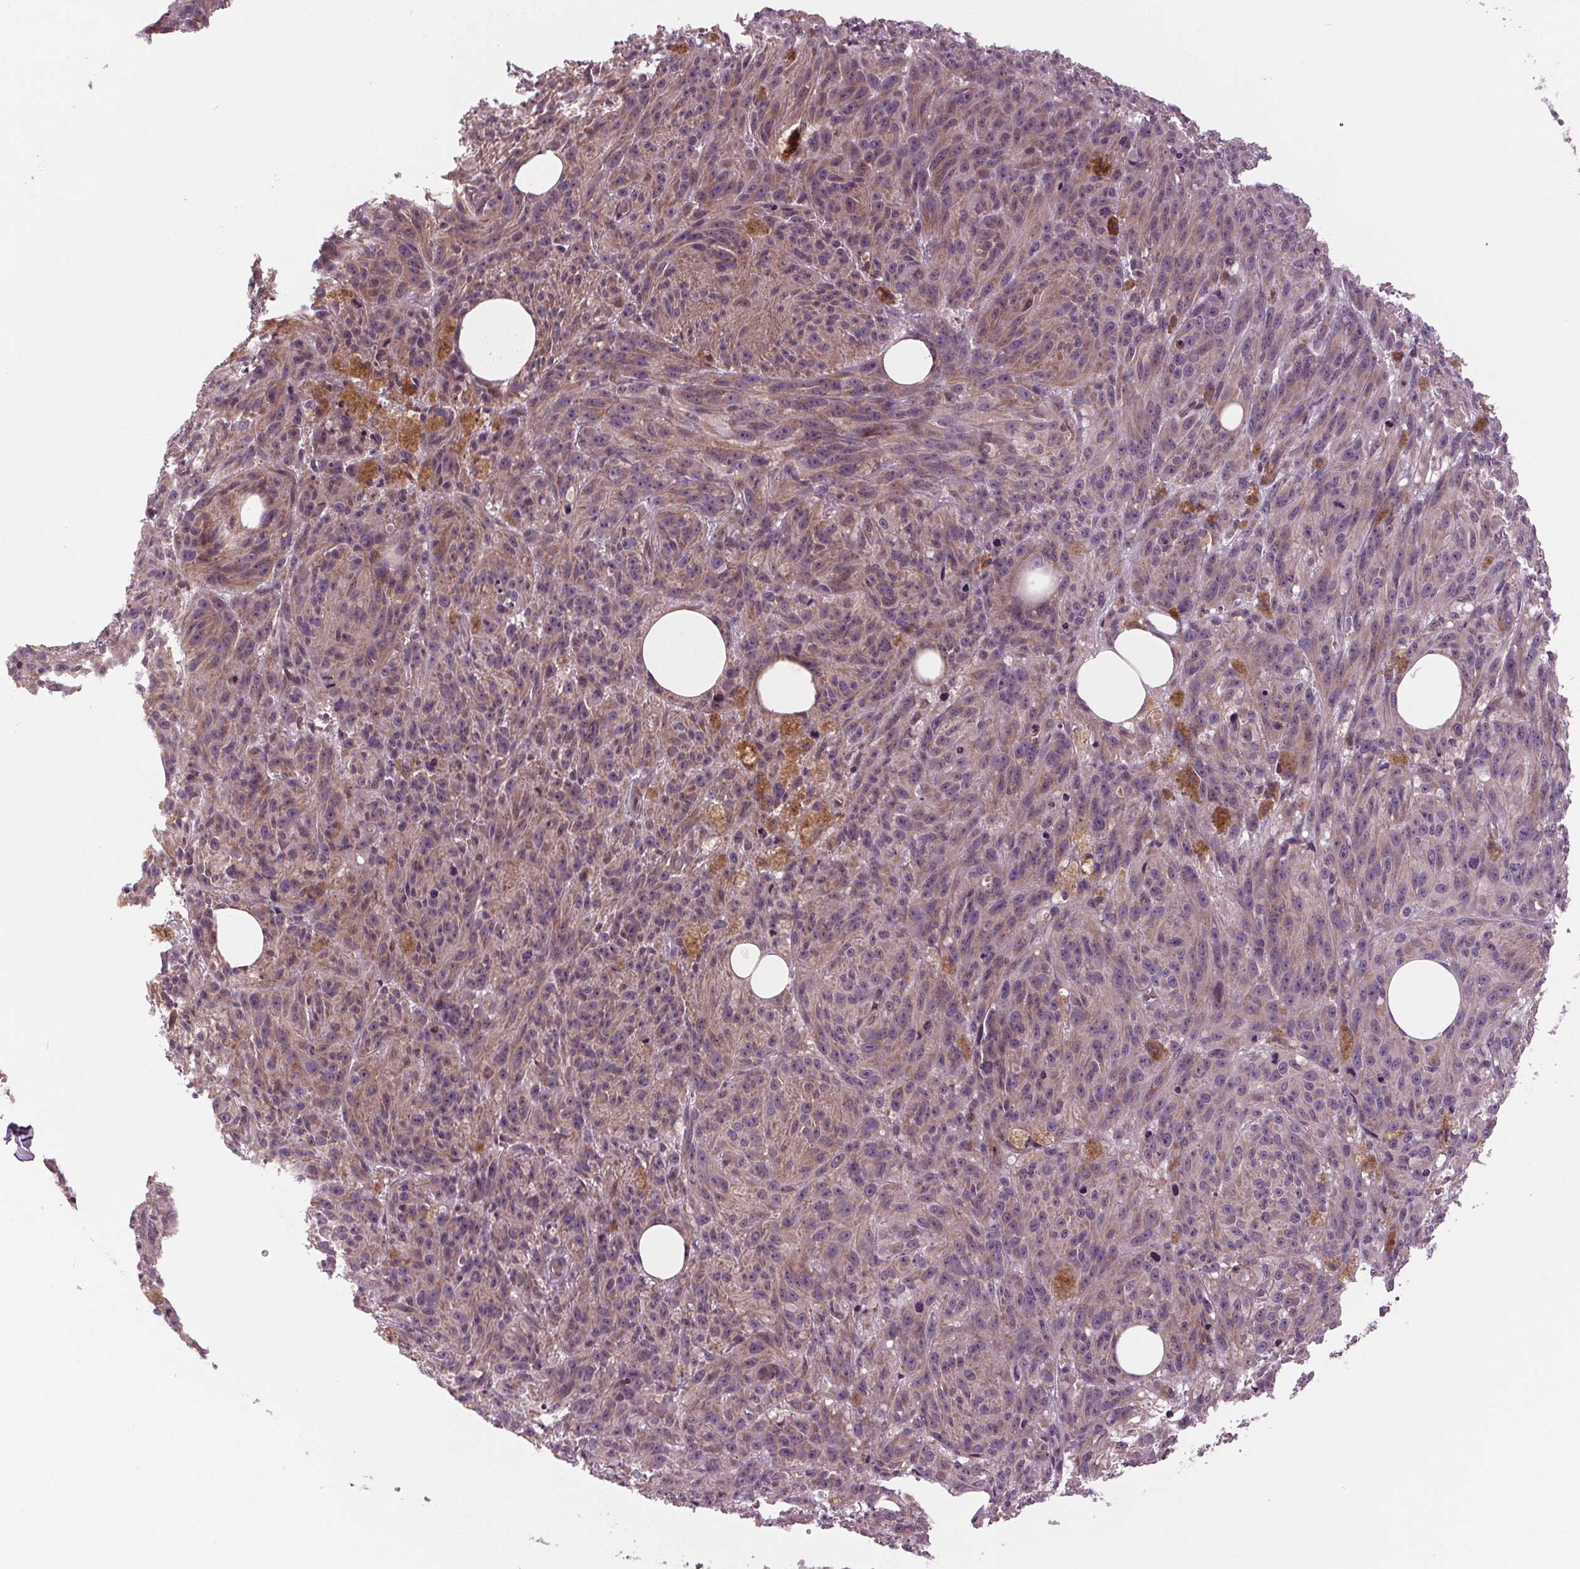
{"staining": {"intensity": "weak", "quantity": "<25%", "location": "cytoplasmic/membranous"}, "tissue": "melanoma", "cell_type": "Tumor cells", "image_type": "cancer", "snomed": [{"axis": "morphology", "description": "Malignant melanoma, NOS"}, {"axis": "topography", "description": "Skin"}], "caption": "DAB immunohistochemical staining of malignant melanoma reveals no significant positivity in tumor cells.", "gene": "STAT3", "patient": {"sex": "female", "age": 34}}